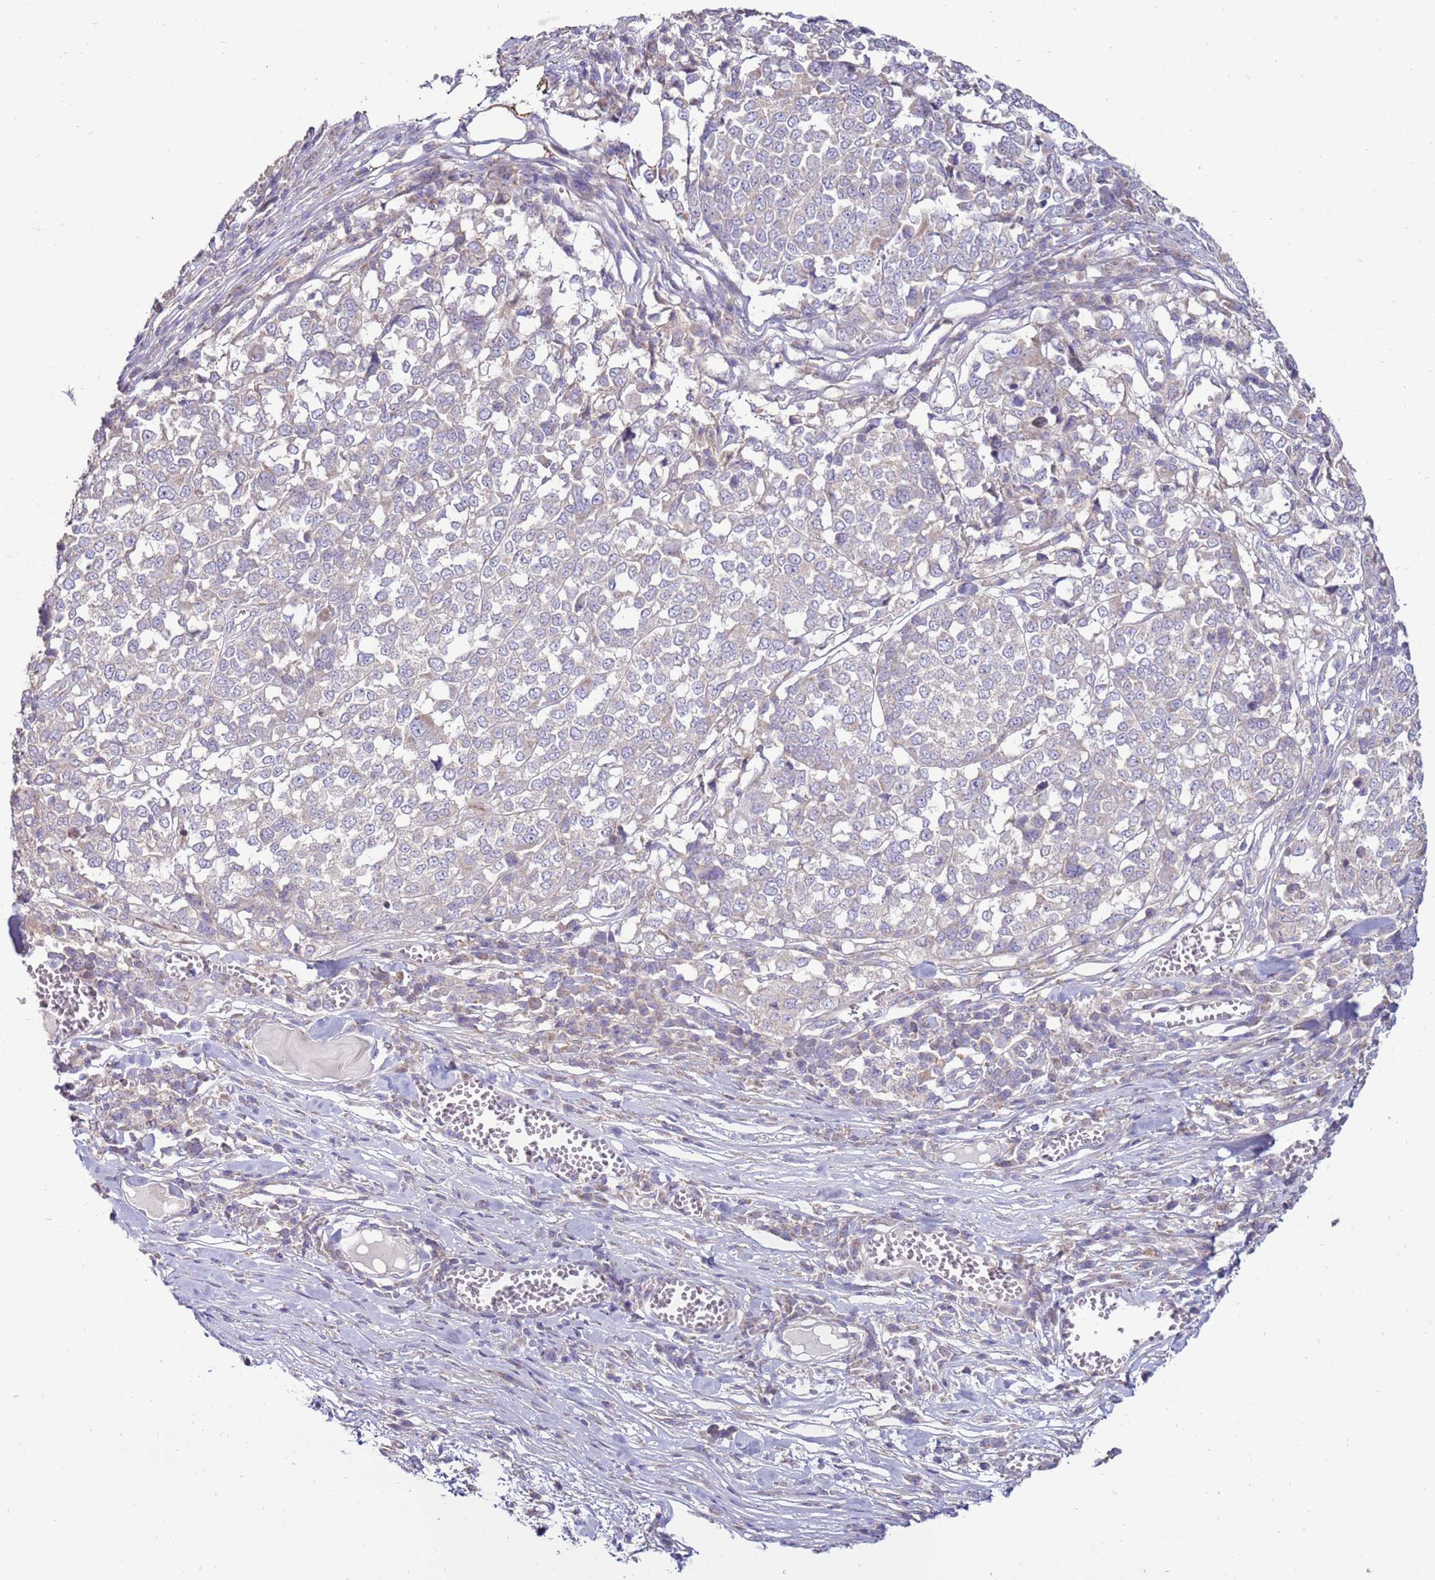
{"staining": {"intensity": "negative", "quantity": "none", "location": "none"}, "tissue": "melanoma", "cell_type": "Tumor cells", "image_type": "cancer", "snomed": [{"axis": "morphology", "description": "Malignant melanoma, Metastatic site"}, {"axis": "topography", "description": "Lymph node"}], "caption": "A histopathology image of human melanoma is negative for staining in tumor cells.", "gene": "TRAPPC4", "patient": {"sex": "male", "age": 44}}